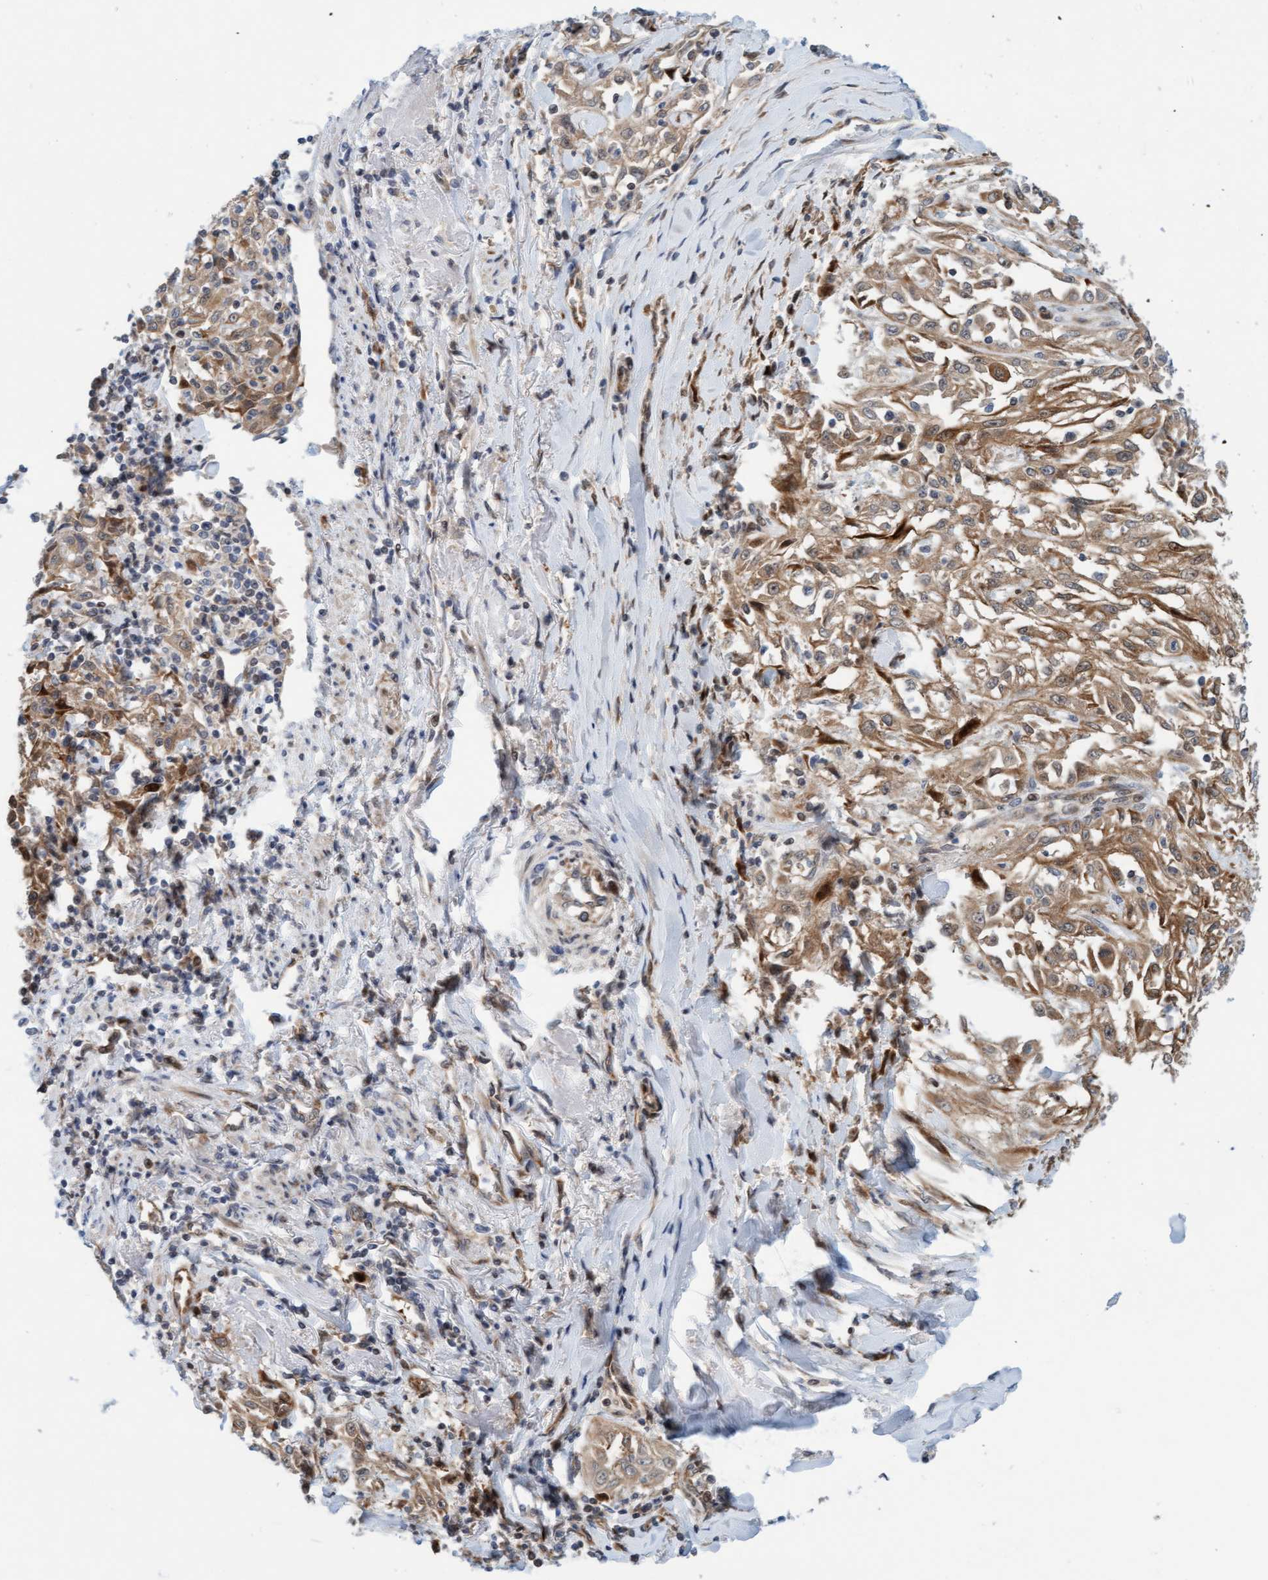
{"staining": {"intensity": "moderate", "quantity": ">75%", "location": "cytoplasmic/membranous"}, "tissue": "skin cancer", "cell_type": "Tumor cells", "image_type": "cancer", "snomed": [{"axis": "morphology", "description": "Squamous cell carcinoma, NOS"}, {"axis": "morphology", "description": "Squamous cell carcinoma, metastatic, NOS"}, {"axis": "topography", "description": "Skin"}, {"axis": "topography", "description": "Lymph node"}], "caption": "Moderate cytoplasmic/membranous expression for a protein is present in approximately >75% of tumor cells of metastatic squamous cell carcinoma (skin) using immunohistochemistry (IHC).", "gene": "EIF4EBP1", "patient": {"sex": "male", "age": 75}}